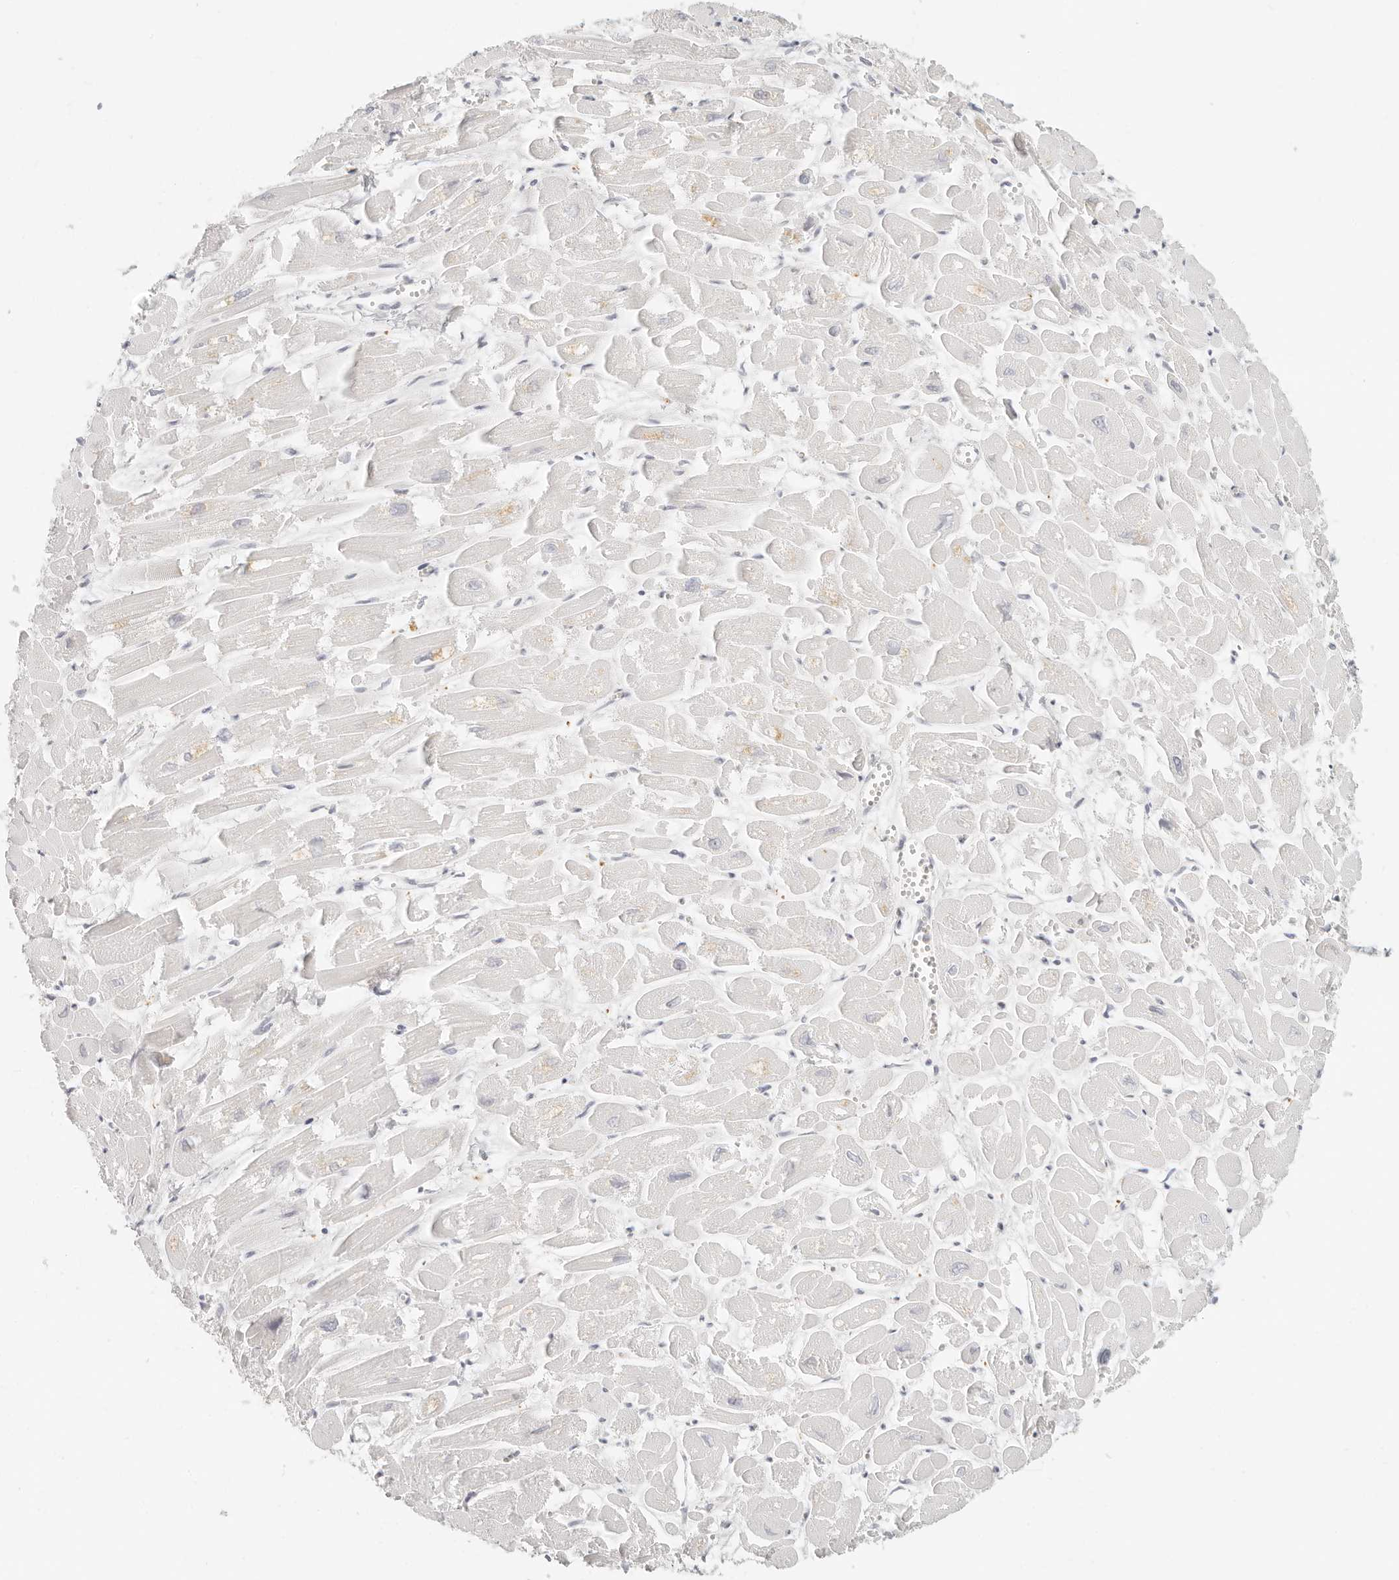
{"staining": {"intensity": "moderate", "quantity": "<25%", "location": "cytoplasmic/membranous"}, "tissue": "heart muscle", "cell_type": "Cardiomyocytes", "image_type": "normal", "snomed": [{"axis": "morphology", "description": "Normal tissue, NOS"}, {"axis": "topography", "description": "Heart"}], "caption": "Immunohistochemistry image of unremarkable human heart muscle stained for a protein (brown), which exhibits low levels of moderate cytoplasmic/membranous positivity in approximately <25% of cardiomyocytes.", "gene": "RNASET2", "patient": {"sex": "male", "age": 54}}